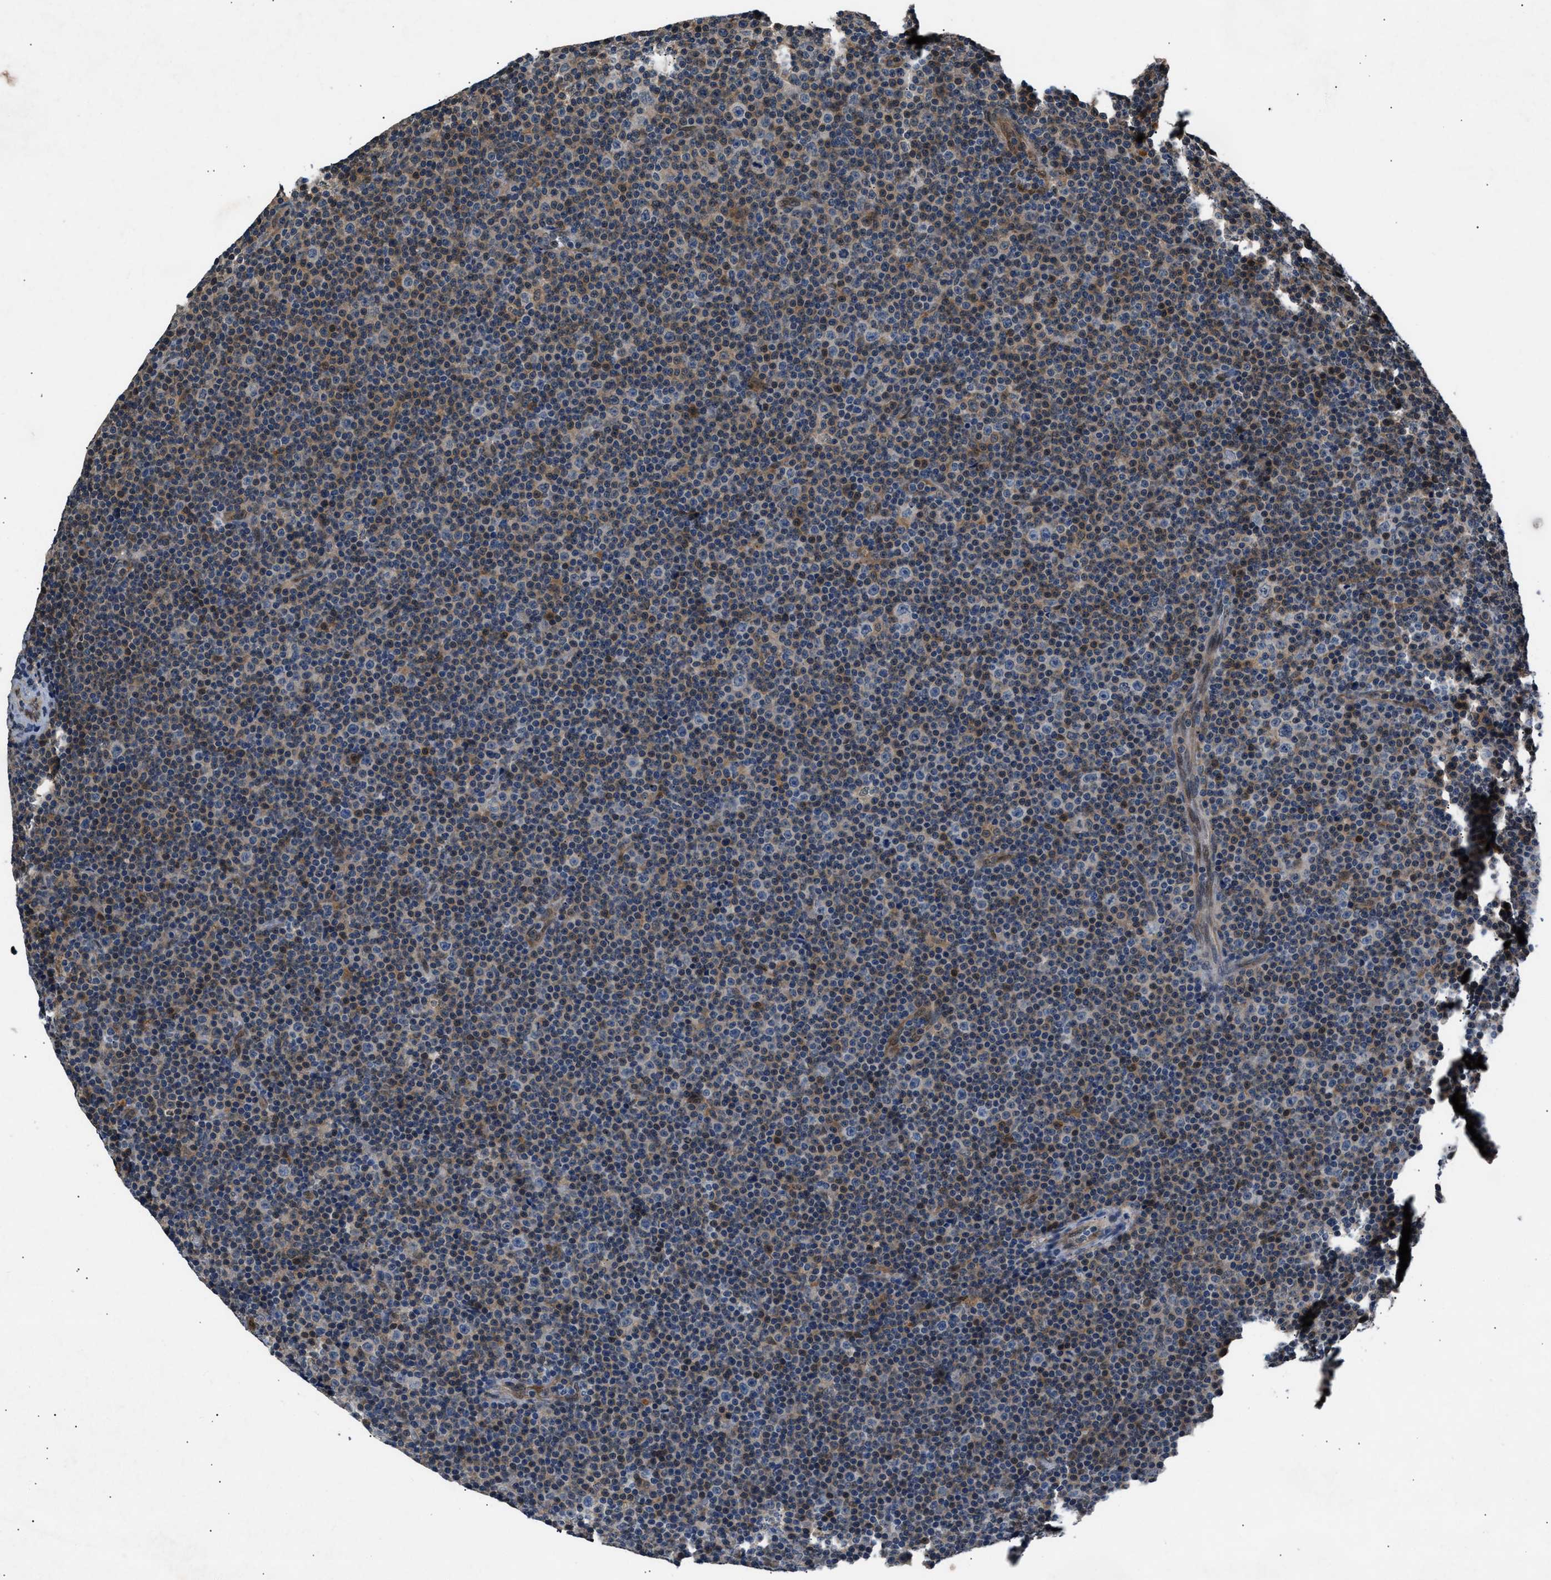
{"staining": {"intensity": "weak", "quantity": "<25%", "location": "cytoplasmic/membranous"}, "tissue": "lymphoma", "cell_type": "Tumor cells", "image_type": "cancer", "snomed": [{"axis": "morphology", "description": "Malignant lymphoma, non-Hodgkin's type, Low grade"}, {"axis": "topography", "description": "Lymph node"}], "caption": "Immunohistochemical staining of lymphoma demonstrates no significant staining in tumor cells.", "gene": "TP53I3", "patient": {"sex": "female", "age": 67}}